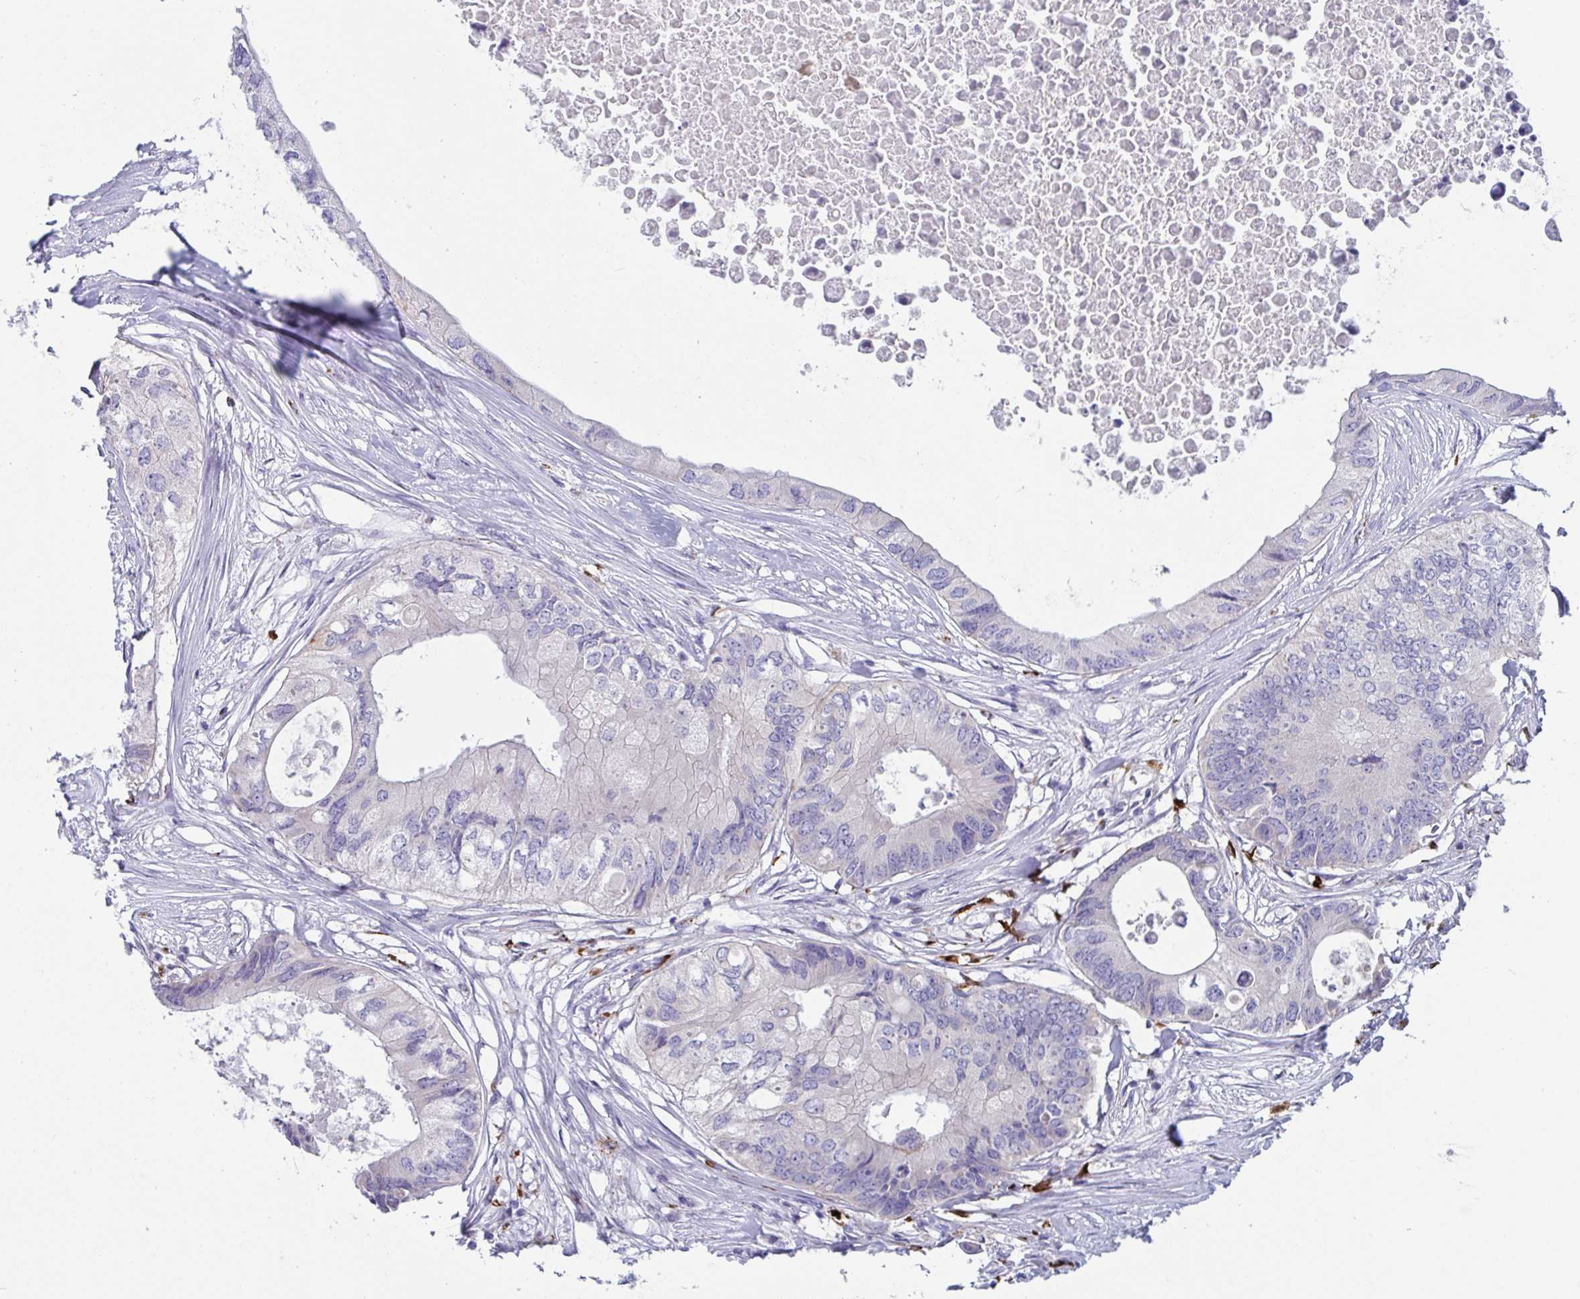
{"staining": {"intensity": "negative", "quantity": "none", "location": "none"}, "tissue": "colorectal cancer", "cell_type": "Tumor cells", "image_type": "cancer", "snomed": [{"axis": "morphology", "description": "Adenocarcinoma, NOS"}, {"axis": "topography", "description": "Colon"}], "caption": "Image shows no significant protein positivity in tumor cells of colorectal cancer (adenocarcinoma). (Brightfield microscopy of DAB immunohistochemistry at high magnification).", "gene": "TAS2R38", "patient": {"sex": "male", "age": 71}}